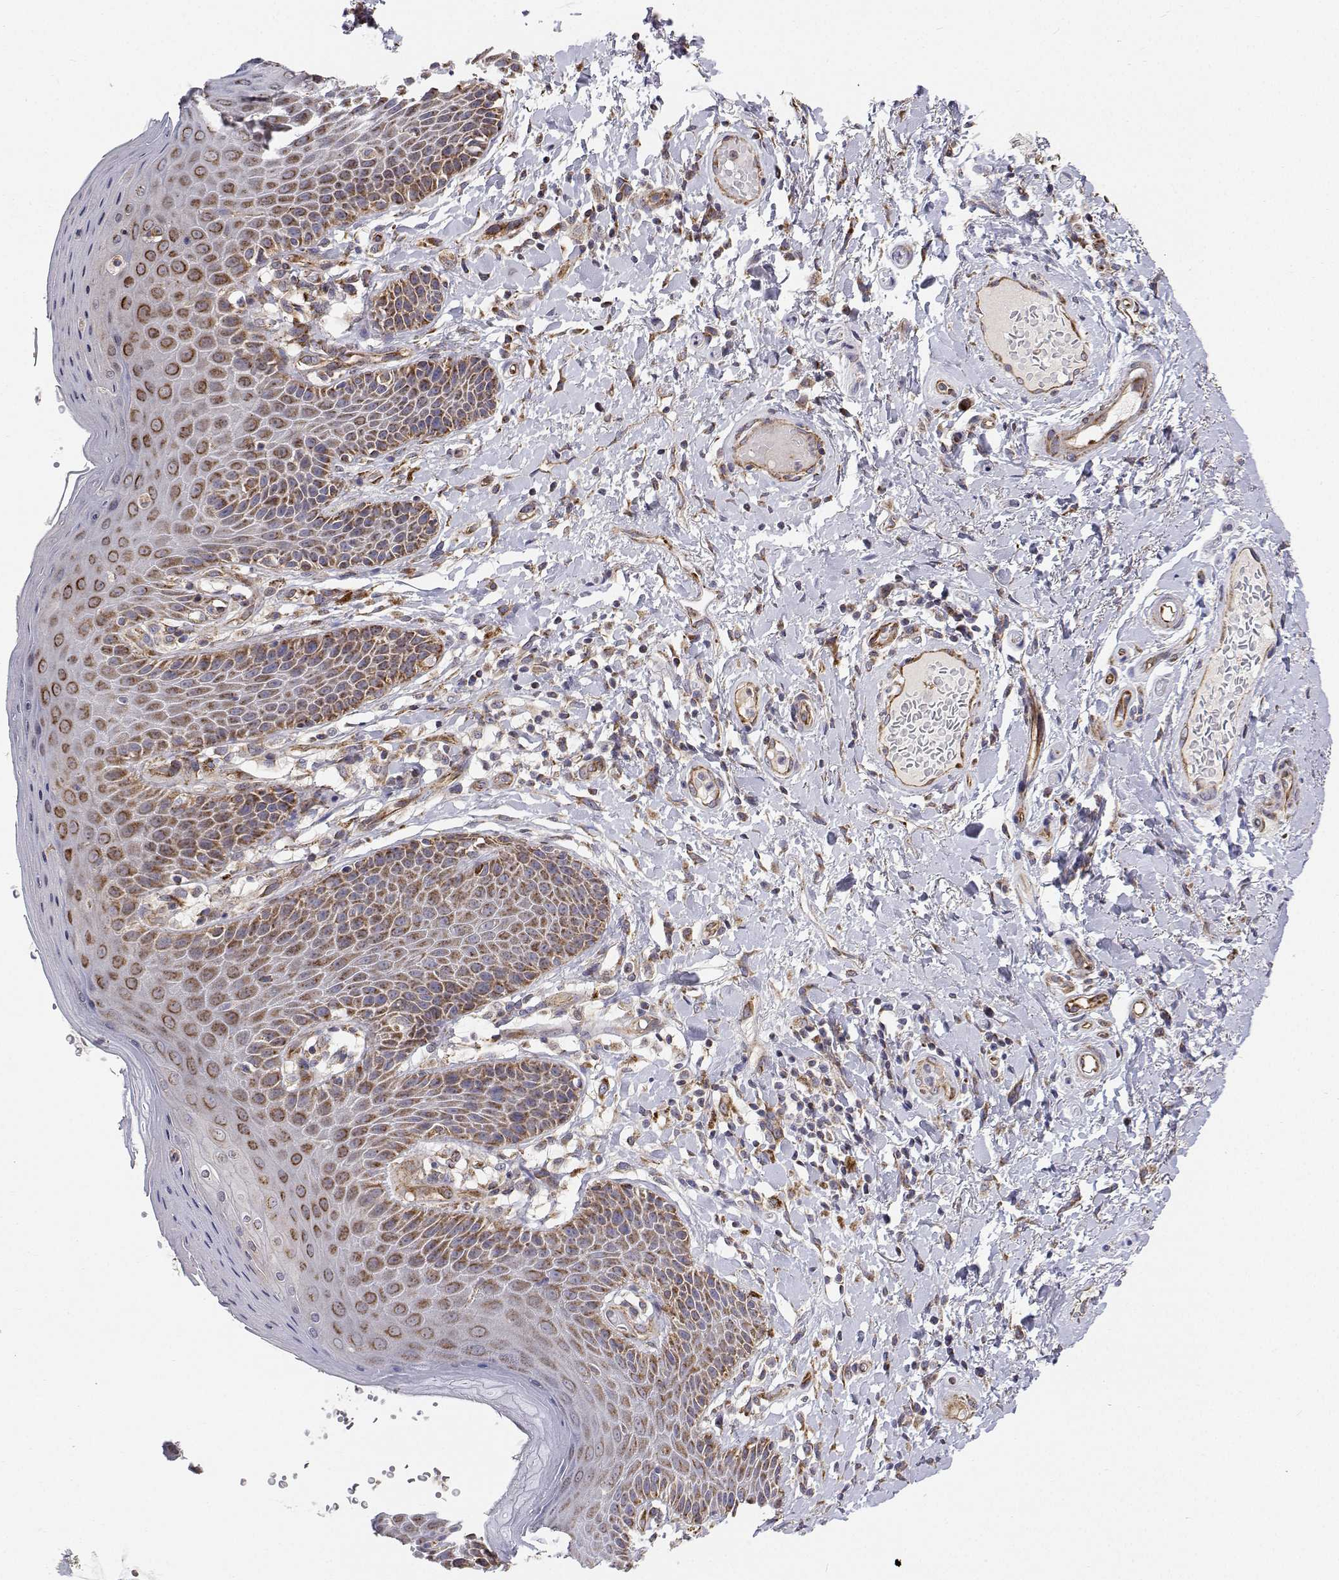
{"staining": {"intensity": "moderate", "quantity": "25%-75%", "location": "cytoplasmic/membranous"}, "tissue": "skin", "cell_type": "Epidermal cells", "image_type": "normal", "snomed": [{"axis": "morphology", "description": "Normal tissue, NOS"}, {"axis": "topography", "description": "Anal"}, {"axis": "topography", "description": "Peripheral nerve tissue"}], "caption": "Moderate cytoplasmic/membranous expression is present in approximately 25%-75% of epidermal cells in benign skin.", "gene": "SPICE1", "patient": {"sex": "male", "age": 51}}